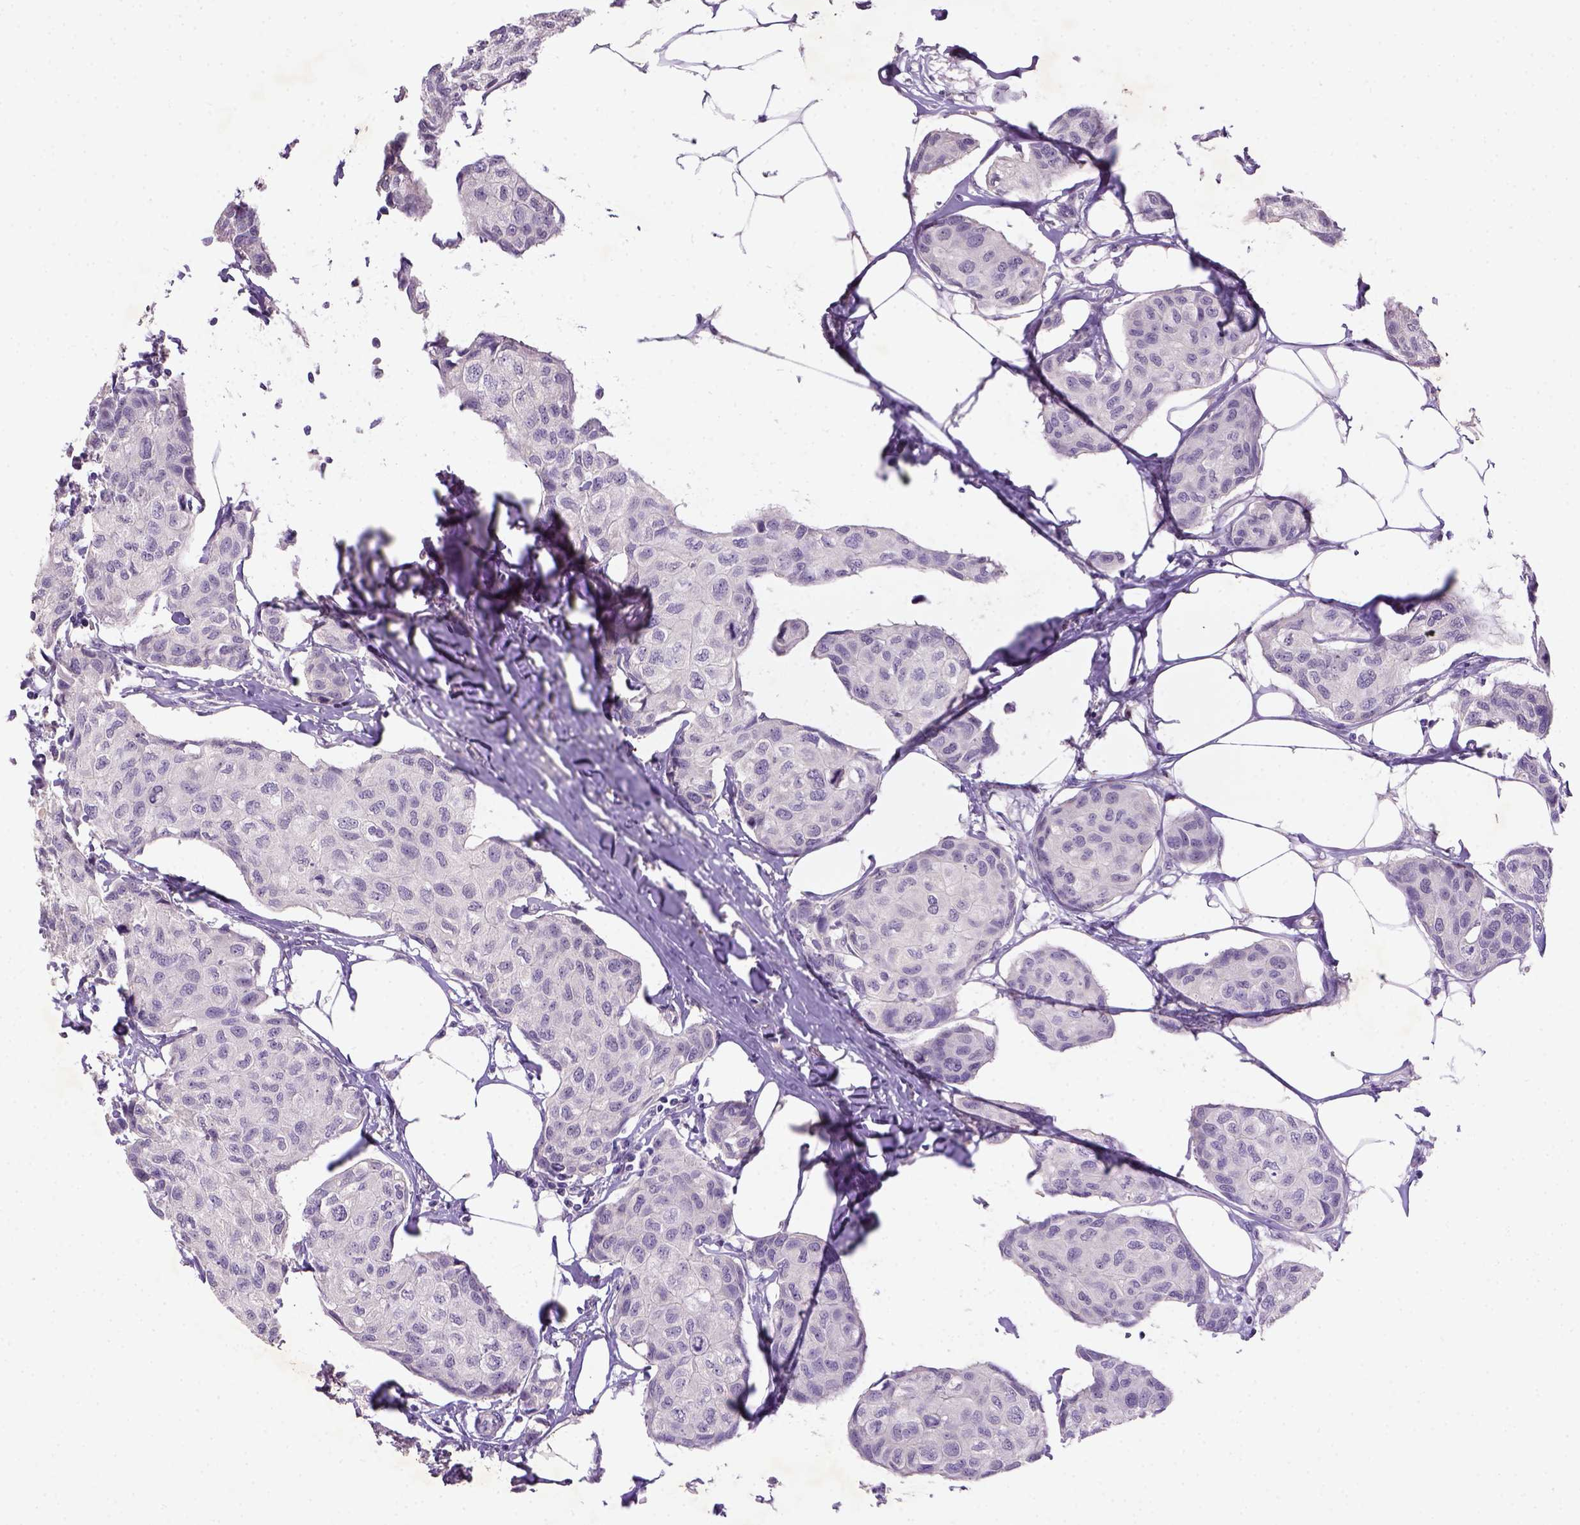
{"staining": {"intensity": "negative", "quantity": "none", "location": "none"}, "tissue": "breast cancer", "cell_type": "Tumor cells", "image_type": "cancer", "snomed": [{"axis": "morphology", "description": "Duct carcinoma"}, {"axis": "topography", "description": "Breast"}], "caption": "Tumor cells are negative for protein expression in human breast cancer.", "gene": "NLGN2", "patient": {"sex": "female", "age": 80}}